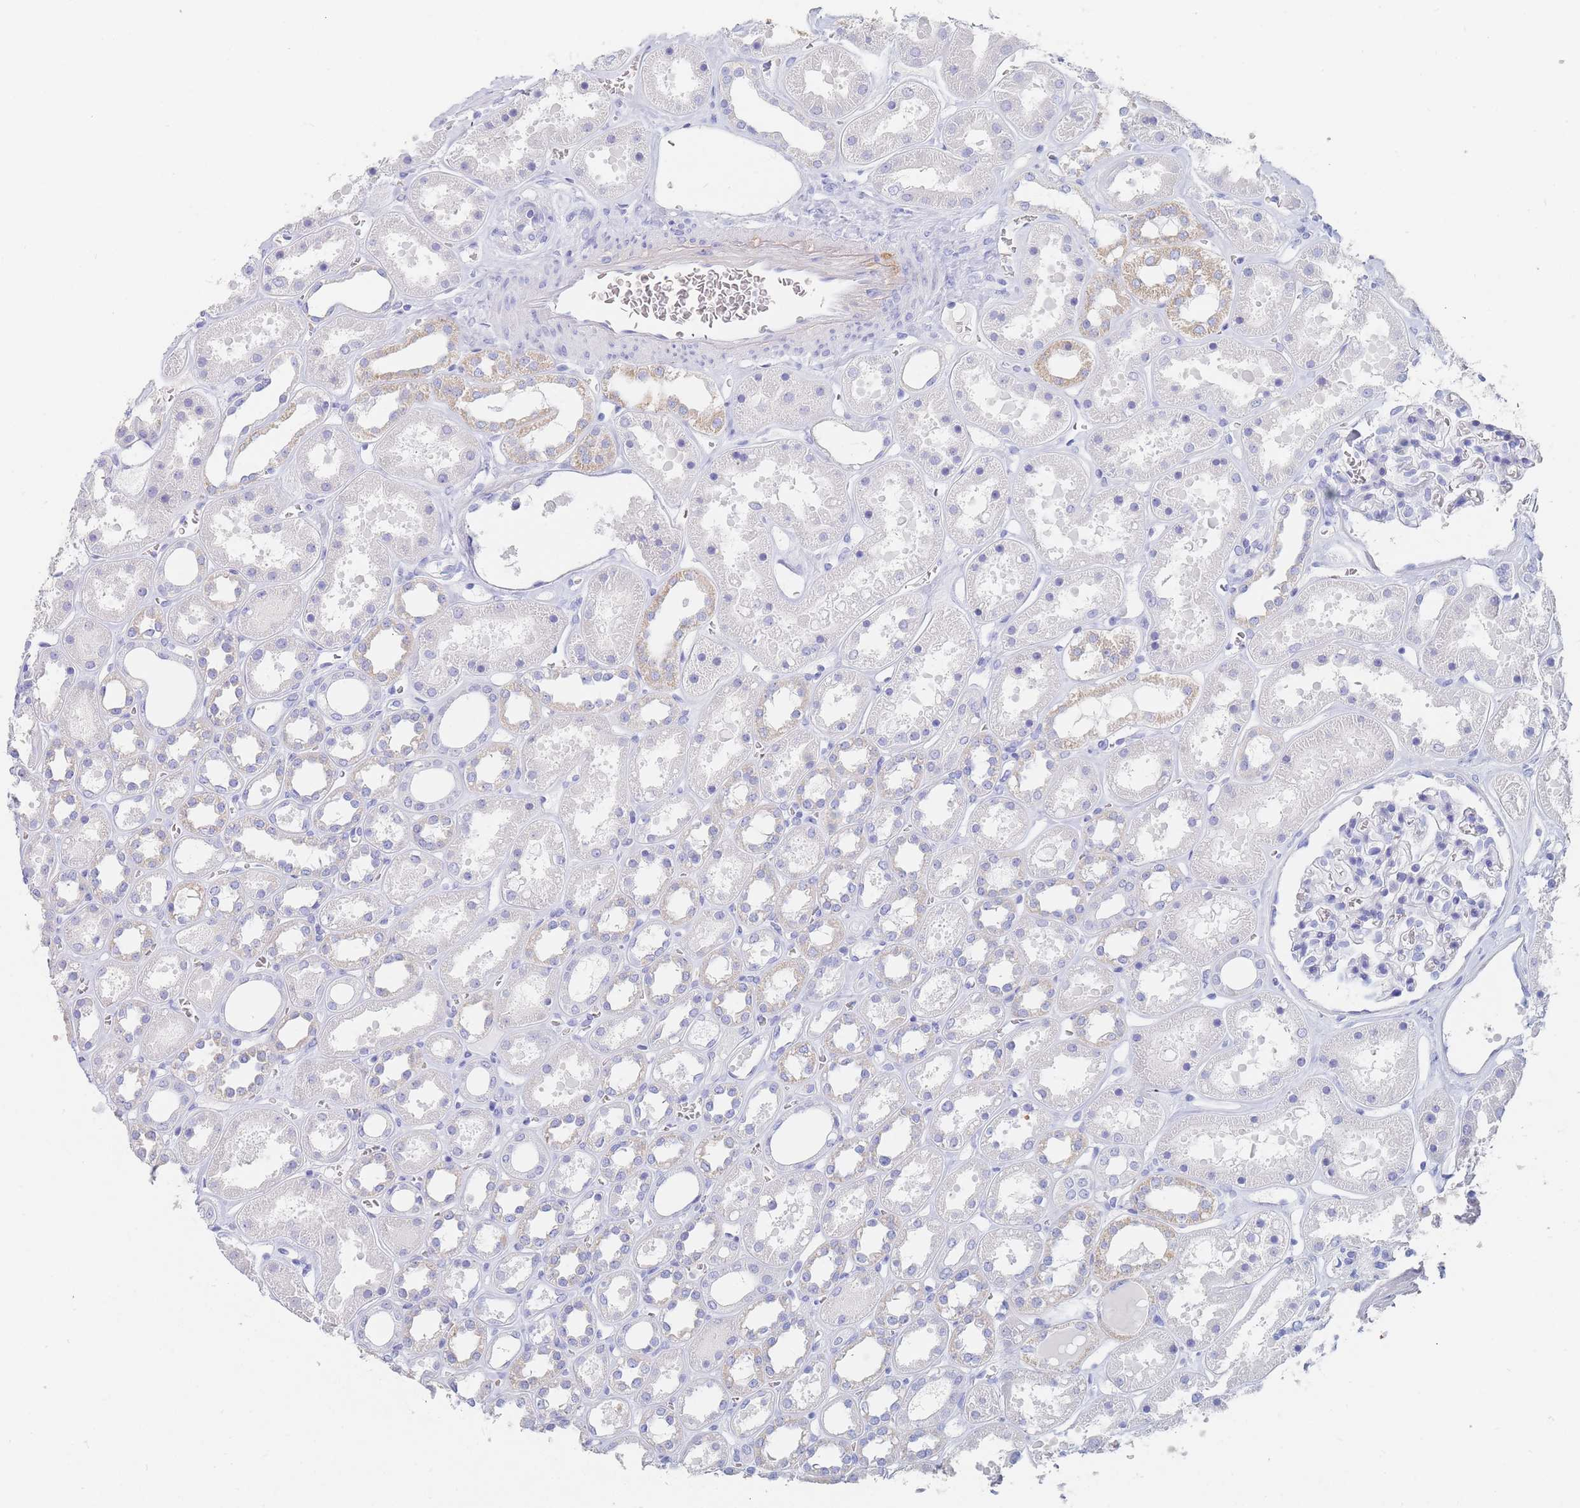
{"staining": {"intensity": "negative", "quantity": "none", "location": "none"}, "tissue": "kidney", "cell_type": "Cells in glomeruli", "image_type": "normal", "snomed": [{"axis": "morphology", "description": "Normal tissue, NOS"}, {"axis": "topography", "description": "Kidney"}], "caption": "Kidney stained for a protein using immunohistochemistry exhibits no positivity cells in glomeruli.", "gene": "SLC25A35", "patient": {"sex": "female", "age": 41}}